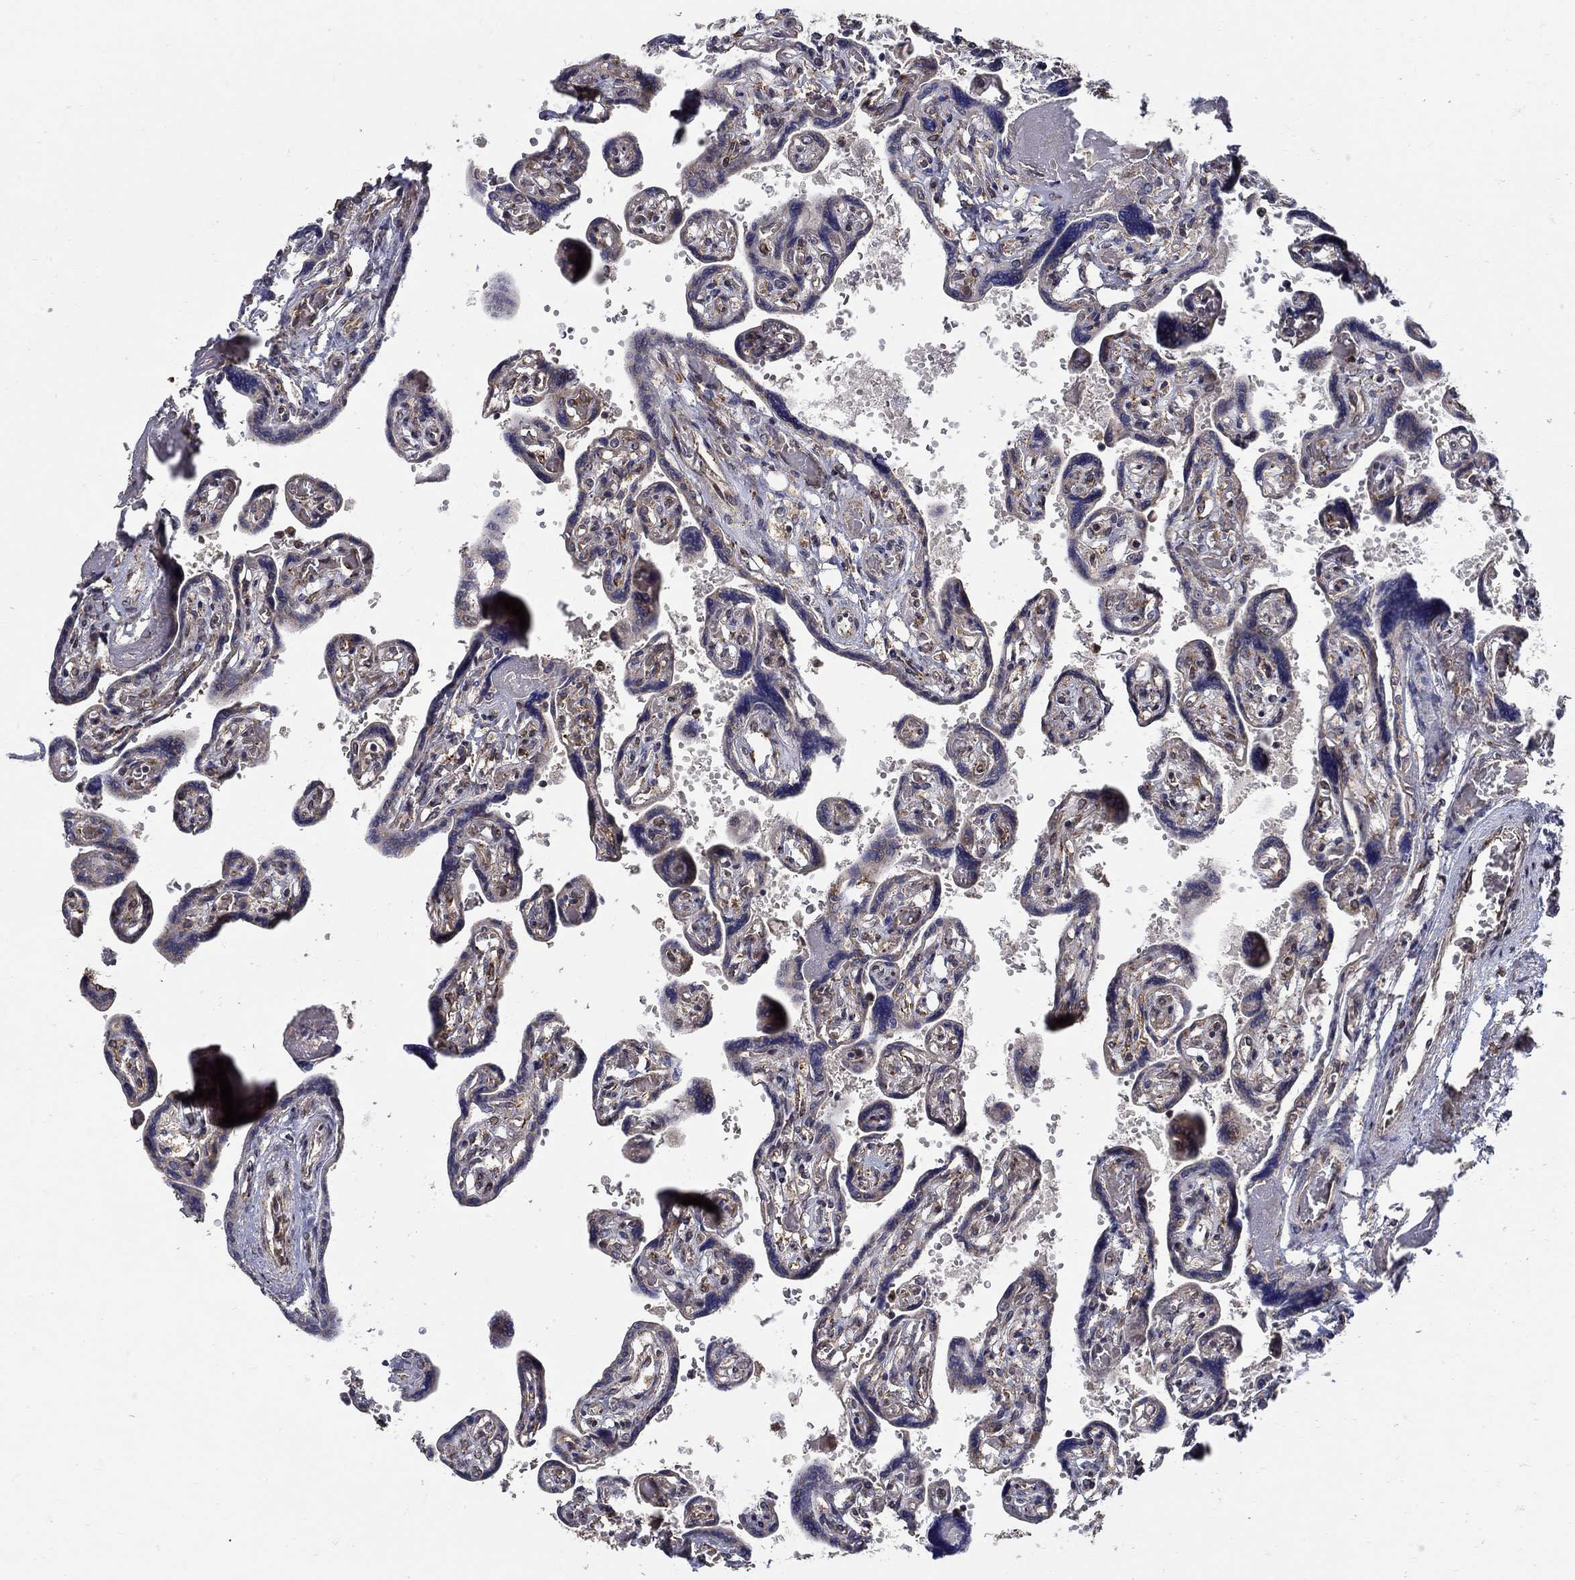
{"staining": {"intensity": "weak", "quantity": ">75%", "location": "cytoplasmic/membranous"}, "tissue": "placenta", "cell_type": "Decidual cells", "image_type": "normal", "snomed": [{"axis": "morphology", "description": "Normal tissue, NOS"}, {"axis": "topography", "description": "Placenta"}], "caption": "Decidual cells display low levels of weak cytoplasmic/membranous expression in about >75% of cells in unremarkable placenta. Nuclei are stained in blue.", "gene": "ZNF594", "patient": {"sex": "female", "age": 32}}